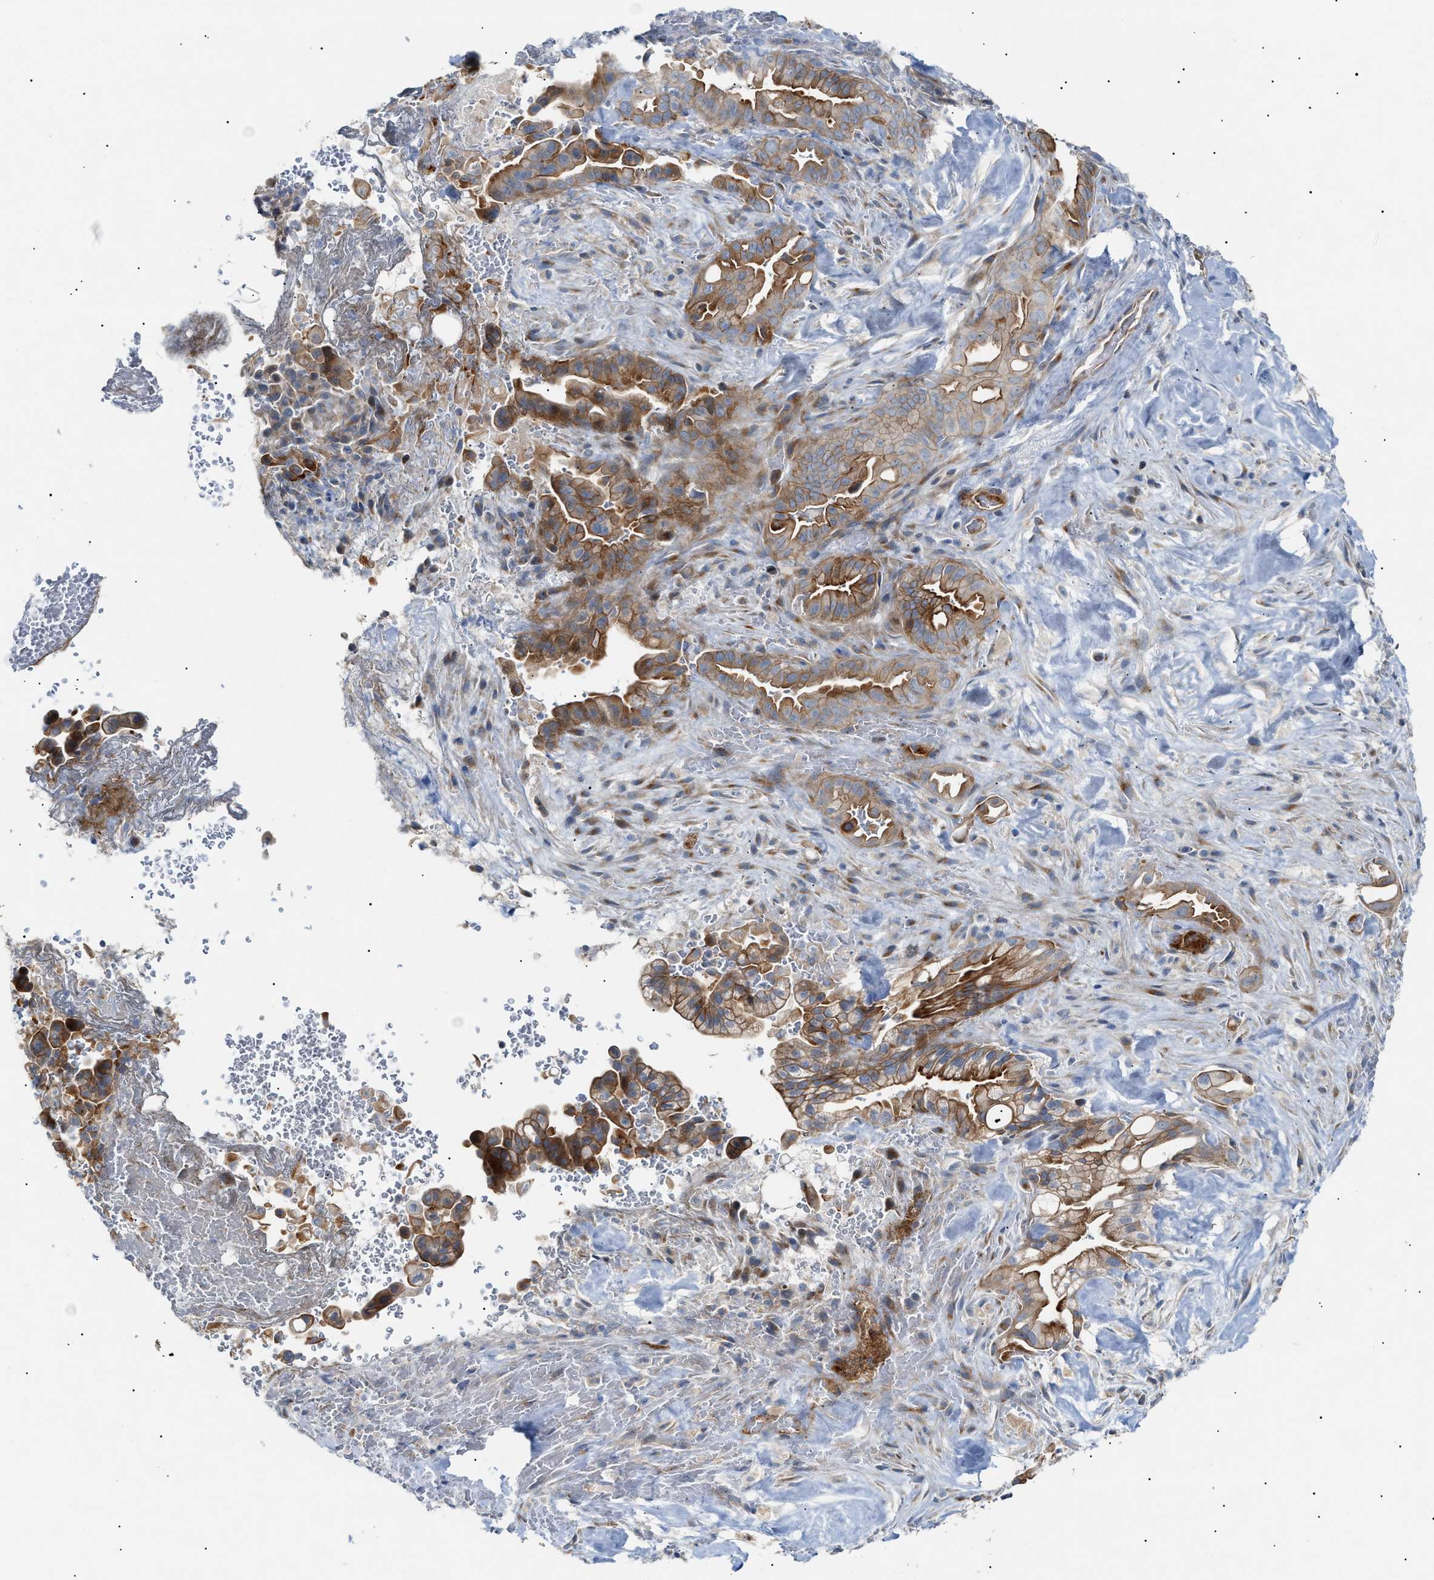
{"staining": {"intensity": "moderate", "quantity": ">75%", "location": "cytoplasmic/membranous"}, "tissue": "liver cancer", "cell_type": "Tumor cells", "image_type": "cancer", "snomed": [{"axis": "morphology", "description": "Cholangiocarcinoma"}, {"axis": "topography", "description": "Liver"}], "caption": "Moderate cytoplasmic/membranous staining is appreciated in approximately >75% of tumor cells in cholangiocarcinoma (liver).", "gene": "ZFHX2", "patient": {"sex": "female", "age": 68}}